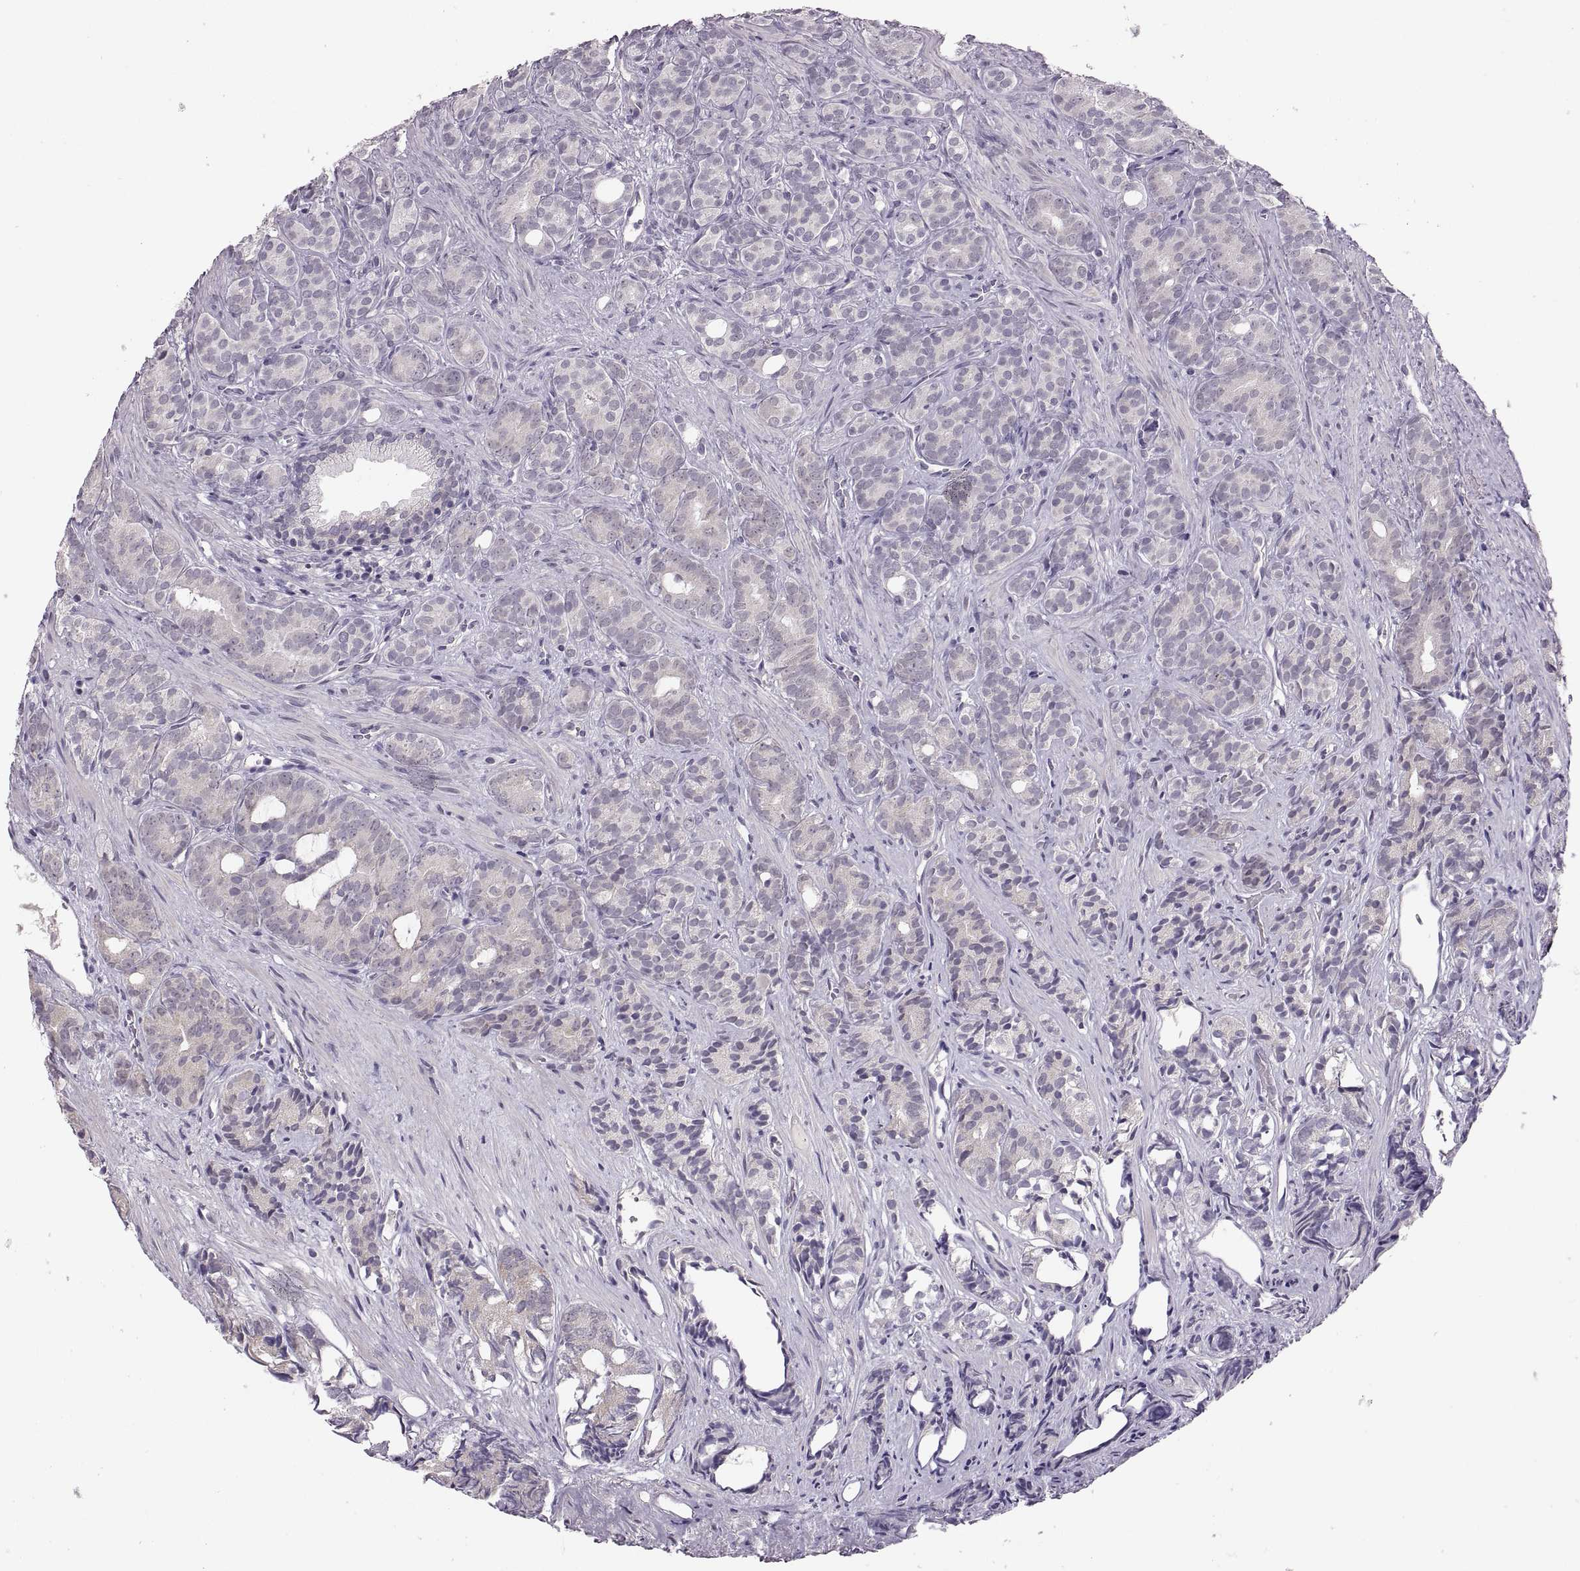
{"staining": {"intensity": "negative", "quantity": "none", "location": "none"}, "tissue": "prostate cancer", "cell_type": "Tumor cells", "image_type": "cancer", "snomed": [{"axis": "morphology", "description": "Adenocarcinoma, High grade"}, {"axis": "topography", "description": "Prostate"}], "caption": "DAB (3,3'-diaminobenzidine) immunohistochemical staining of prostate adenocarcinoma (high-grade) demonstrates no significant expression in tumor cells.", "gene": "ADH6", "patient": {"sex": "male", "age": 84}}